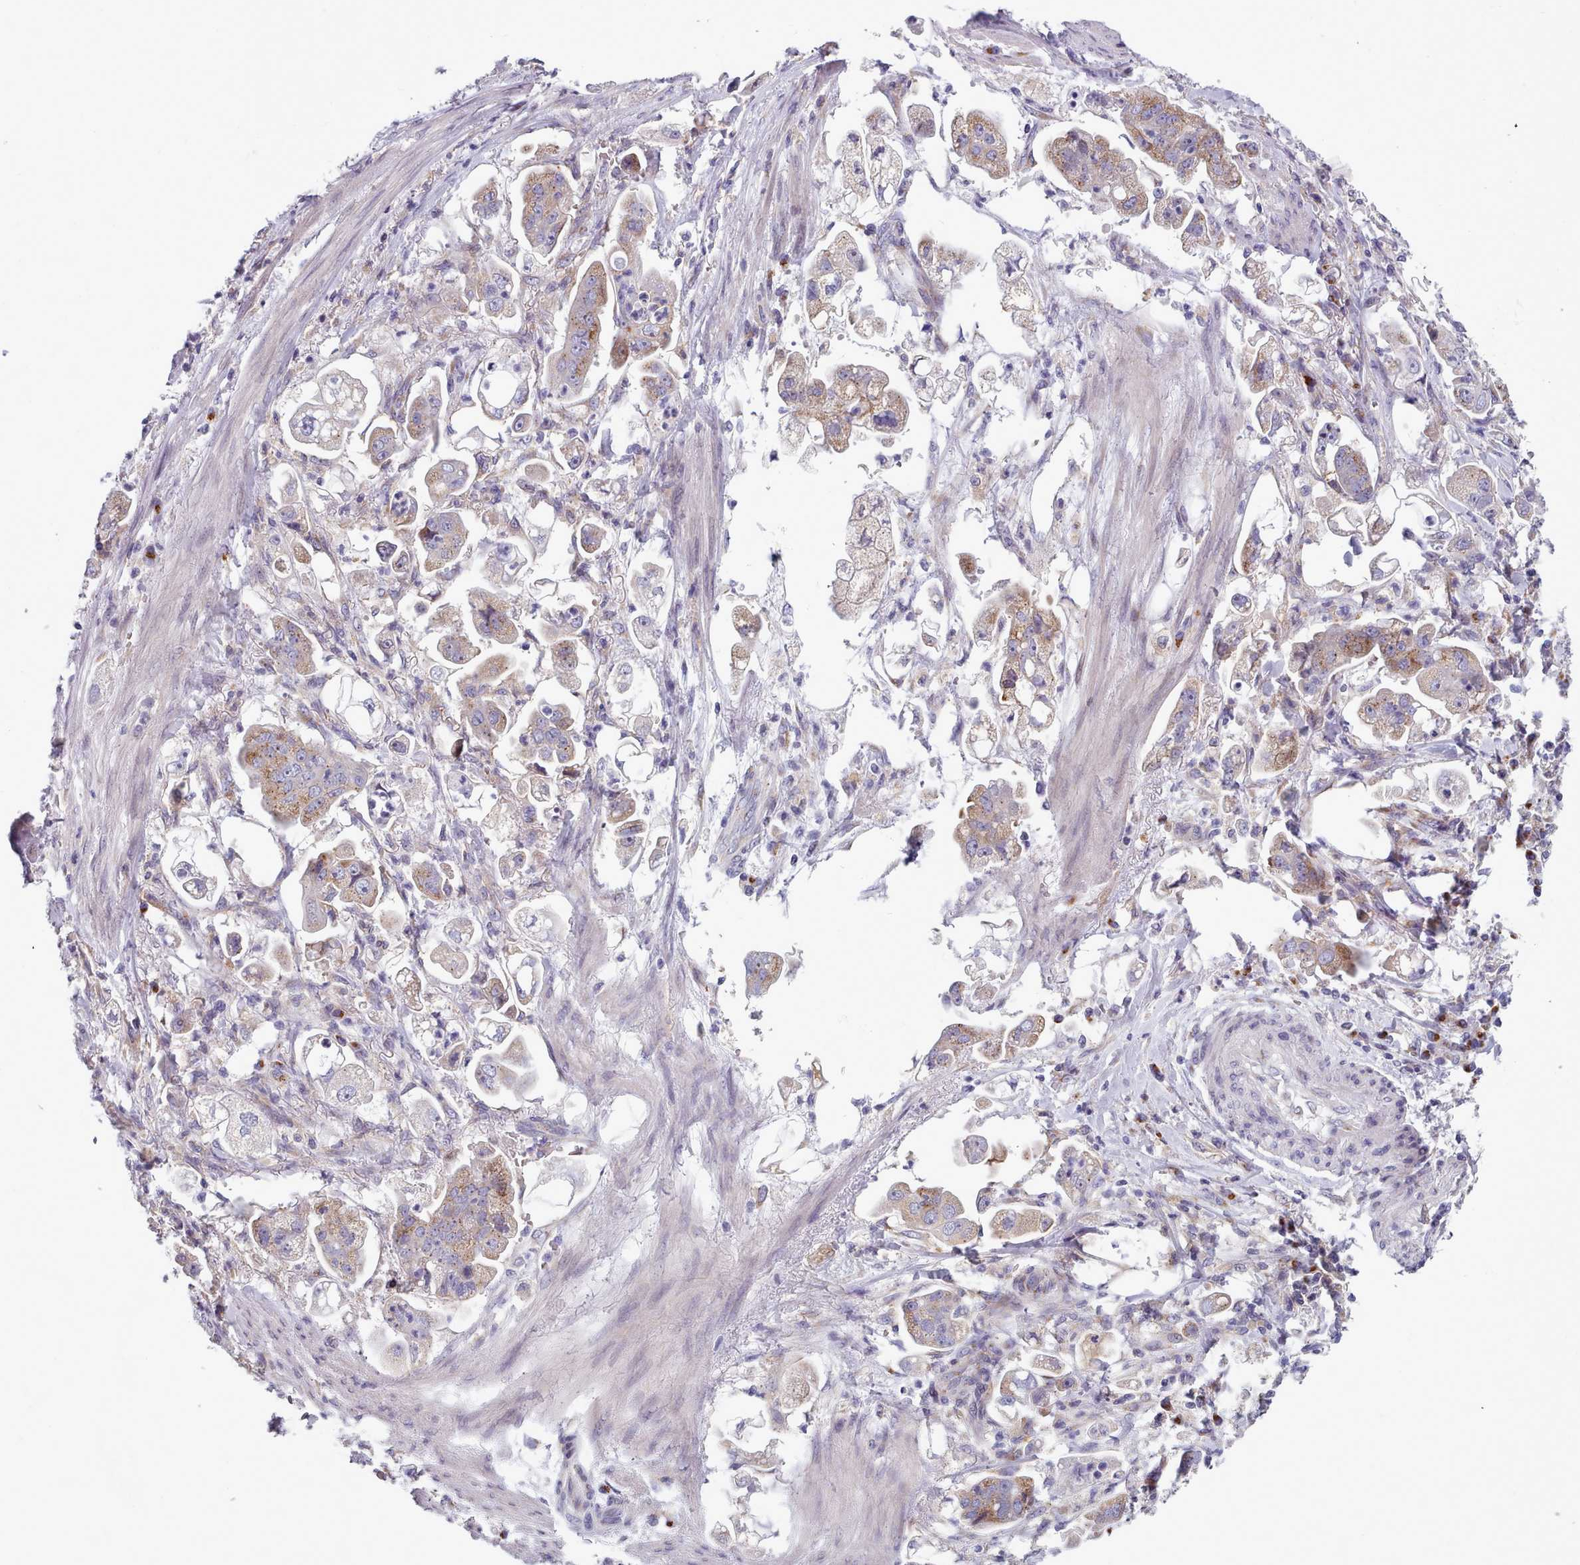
{"staining": {"intensity": "moderate", "quantity": "<25%", "location": "cytoplasmic/membranous"}, "tissue": "stomach cancer", "cell_type": "Tumor cells", "image_type": "cancer", "snomed": [{"axis": "morphology", "description": "Adenocarcinoma, NOS"}, {"axis": "topography", "description": "Stomach"}], "caption": "Stomach adenocarcinoma stained for a protein (brown) exhibits moderate cytoplasmic/membranous positive staining in about <25% of tumor cells.", "gene": "MYRFL", "patient": {"sex": "male", "age": 62}}